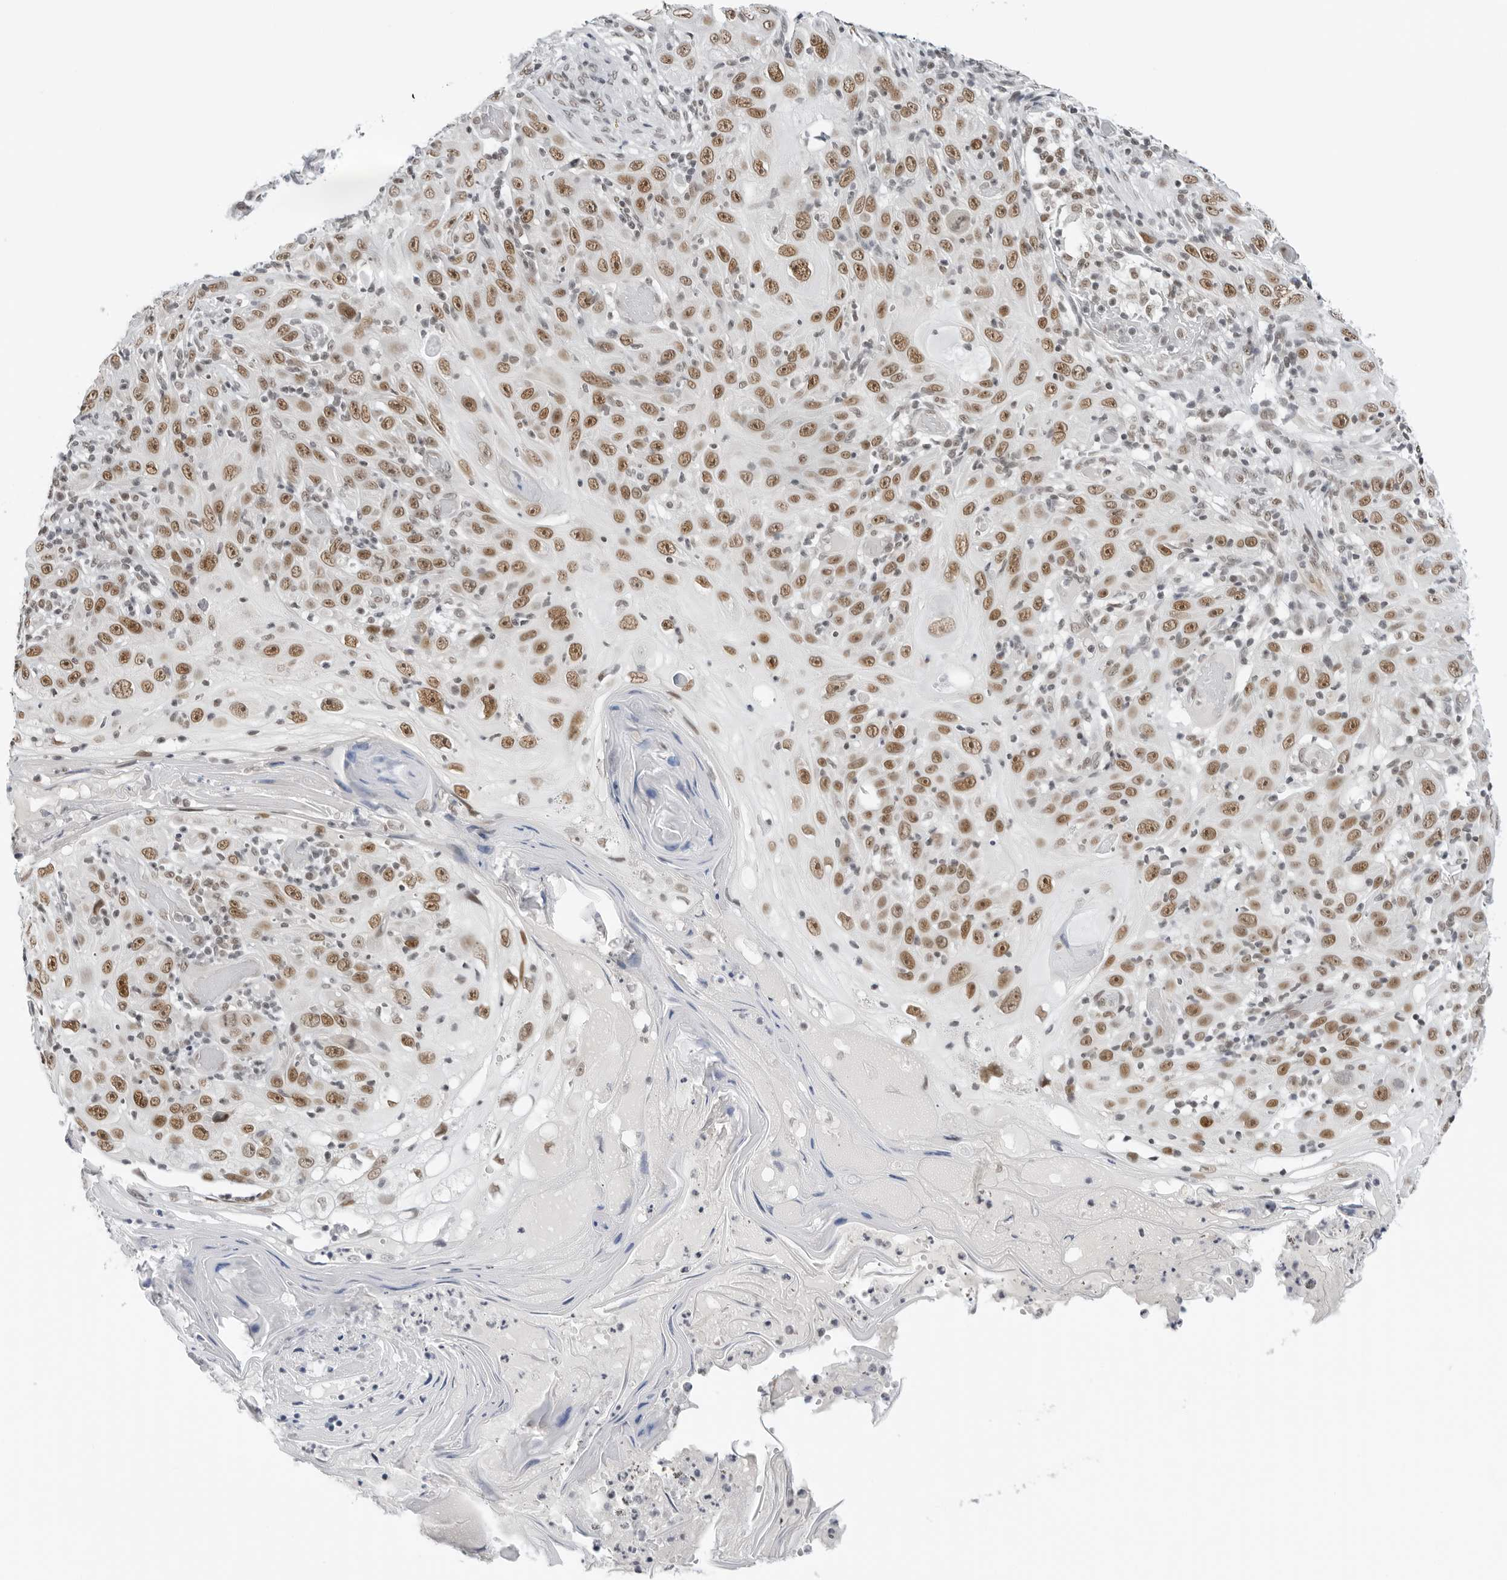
{"staining": {"intensity": "moderate", "quantity": ">75%", "location": "nuclear"}, "tissue": "skin cancer", "cell_type": "Tumor cells", "image_type": "cancer", "snomed": [{"axis": "morphology", "description": "Squamous cell carcinoma, NOS"}, {"axis": "topography", "description": "Skin"}], "caption": "A high-resolution micrograph shows IHC staining of skin cancer, which reveals moderate nuclear positivity in approximately >75% of tumor cells. (Stains: DAB (3,3'-diaminobenzidine) in brown, nuclei in blue, Microscopy: brightfield microscopy at high magnification).", "gene": "FOXK2", "patient": {"sex": "female", "age": 88}}